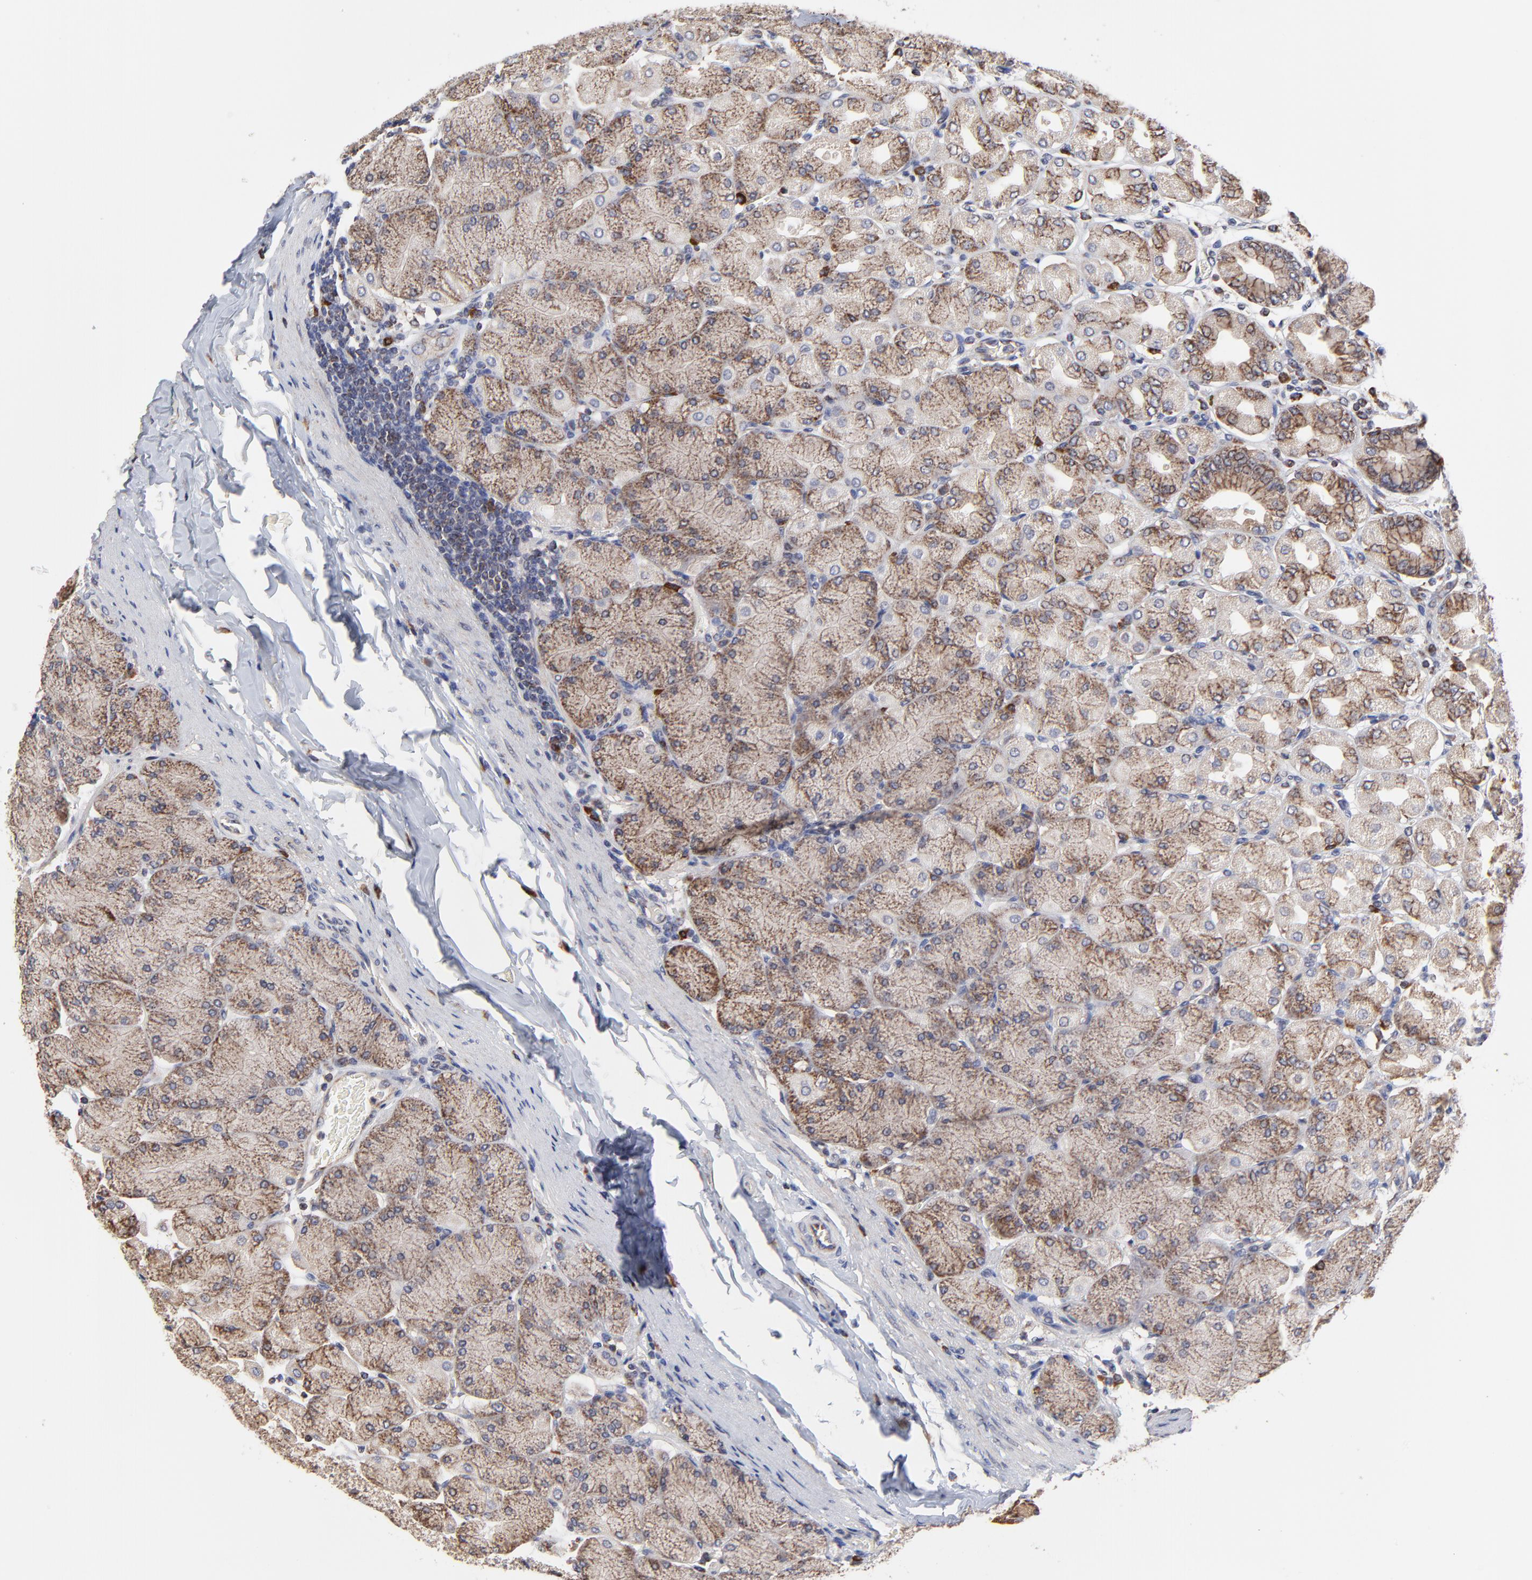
{"staining": {"intensity": "moderate", "quantity": "25%-75%", "location": "cytoplasmic/membranous"}, "tissue": "stomach", "cell_type": "Glandular cells", "image_type": "normal", "snomed": [{"axis": "morphology", "description": "Normal tissue, NOS"}, {"axis": "topography", "description": "Stomach, upper"}], "caption": "Normal stomach exhibits moderate cytoplasmic/membranous positivity in approximately 25%-75% of glandular cells Immunohistochemistry stains the protein of interest in brown and the nuclei are stained blue..", "gene": "ZNF550", "patient": {"sex": "female", "age": 56}}